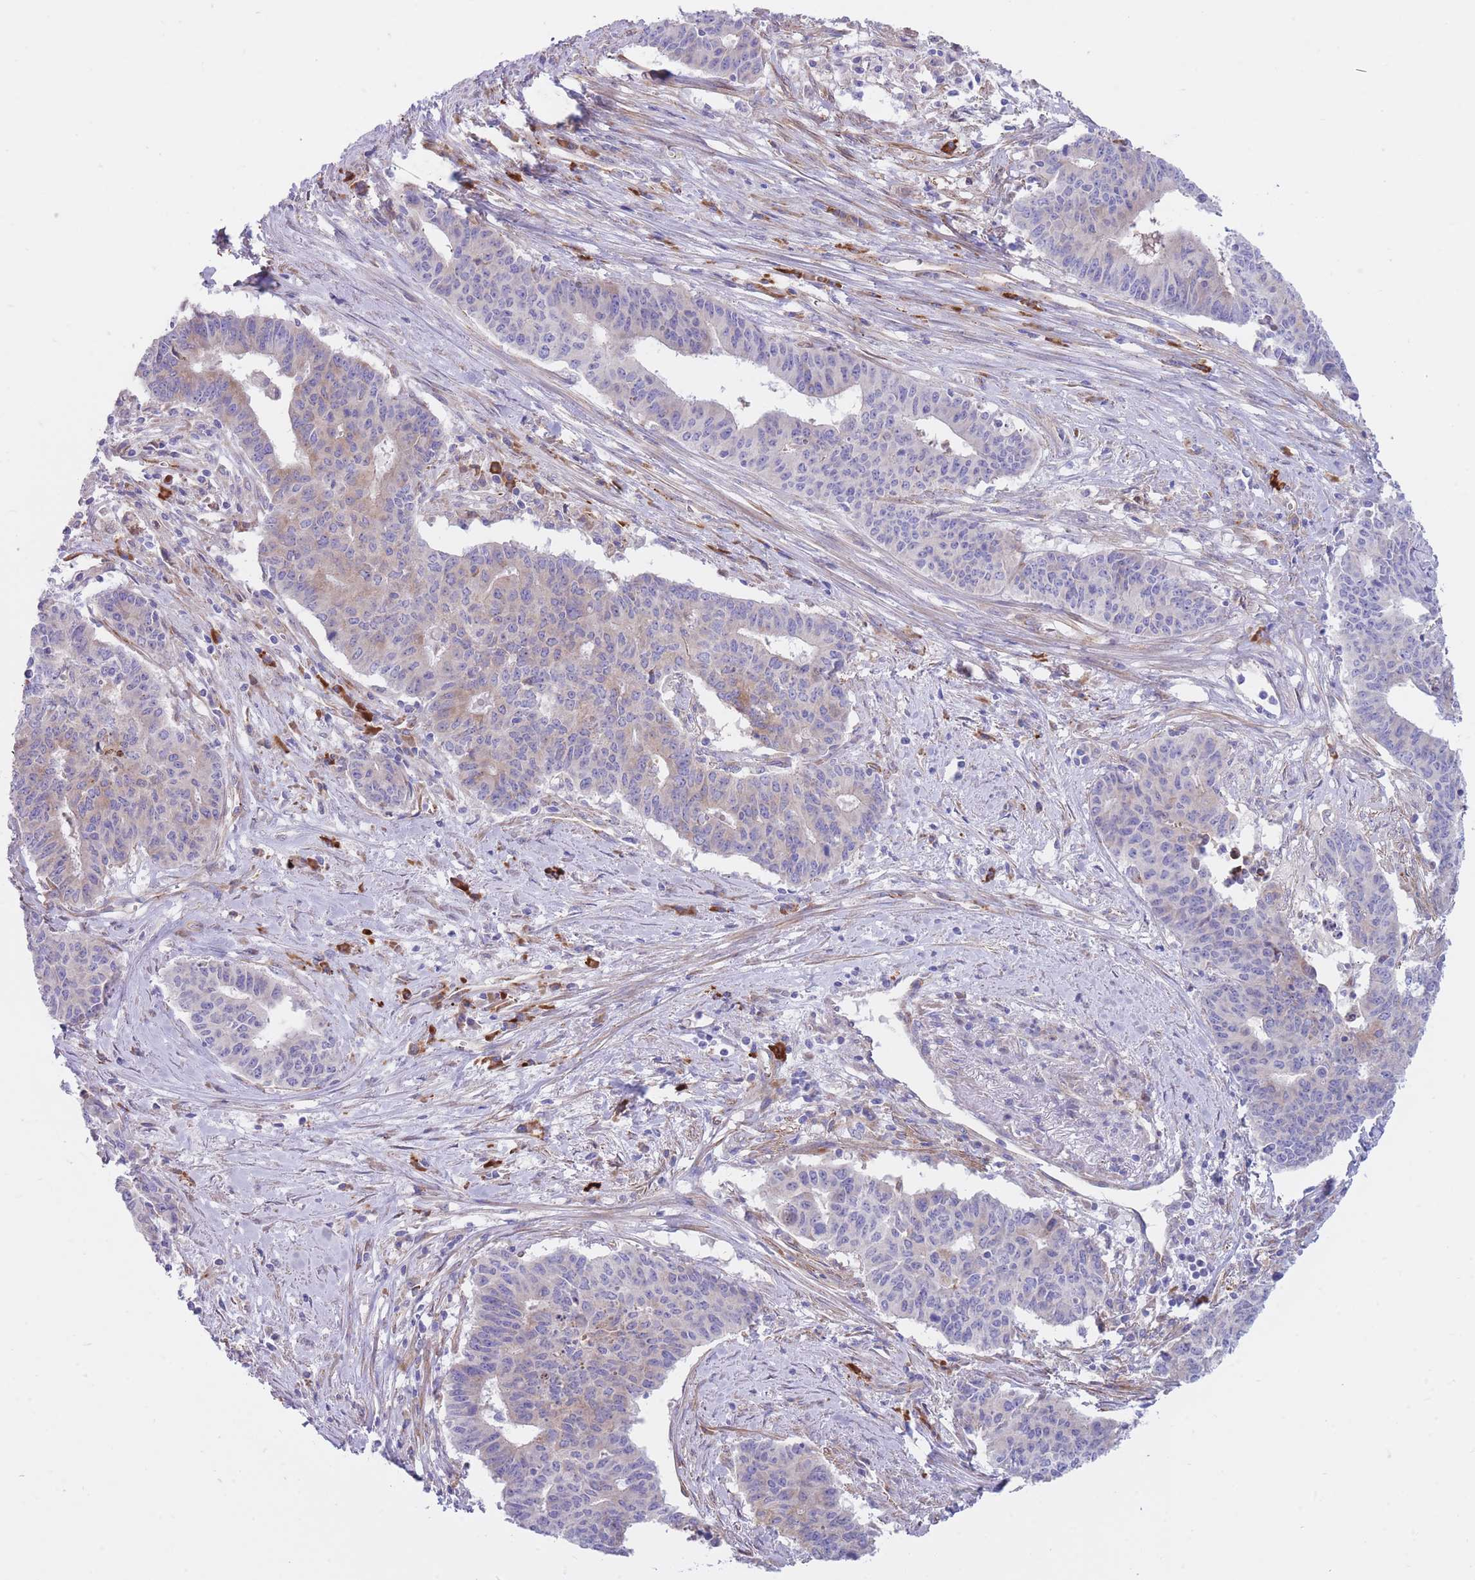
{"staining": {"intensity": "weak", "quantity": "<25%", "location": "cytoplasmic/membranous"}, "tissue": "endometrial cancer", "cell_type": "Tumor cells", "image_type": "cancer", "snomed": [{"axis": "morphology", "description": "Adenocarcinoma, NOS"}, {"axis": "topography", "description": "Endometrium"}], "caption": "IHC micrograph of neoplastic tissue: endometrial cancer (adenocarcinoma) stained with DAB (3,3'-diaminobenzidine) exhibits no significant protein expression in tumor cells.", "gene": "DET1", "patient": {"sex": "female", "age": 59}}